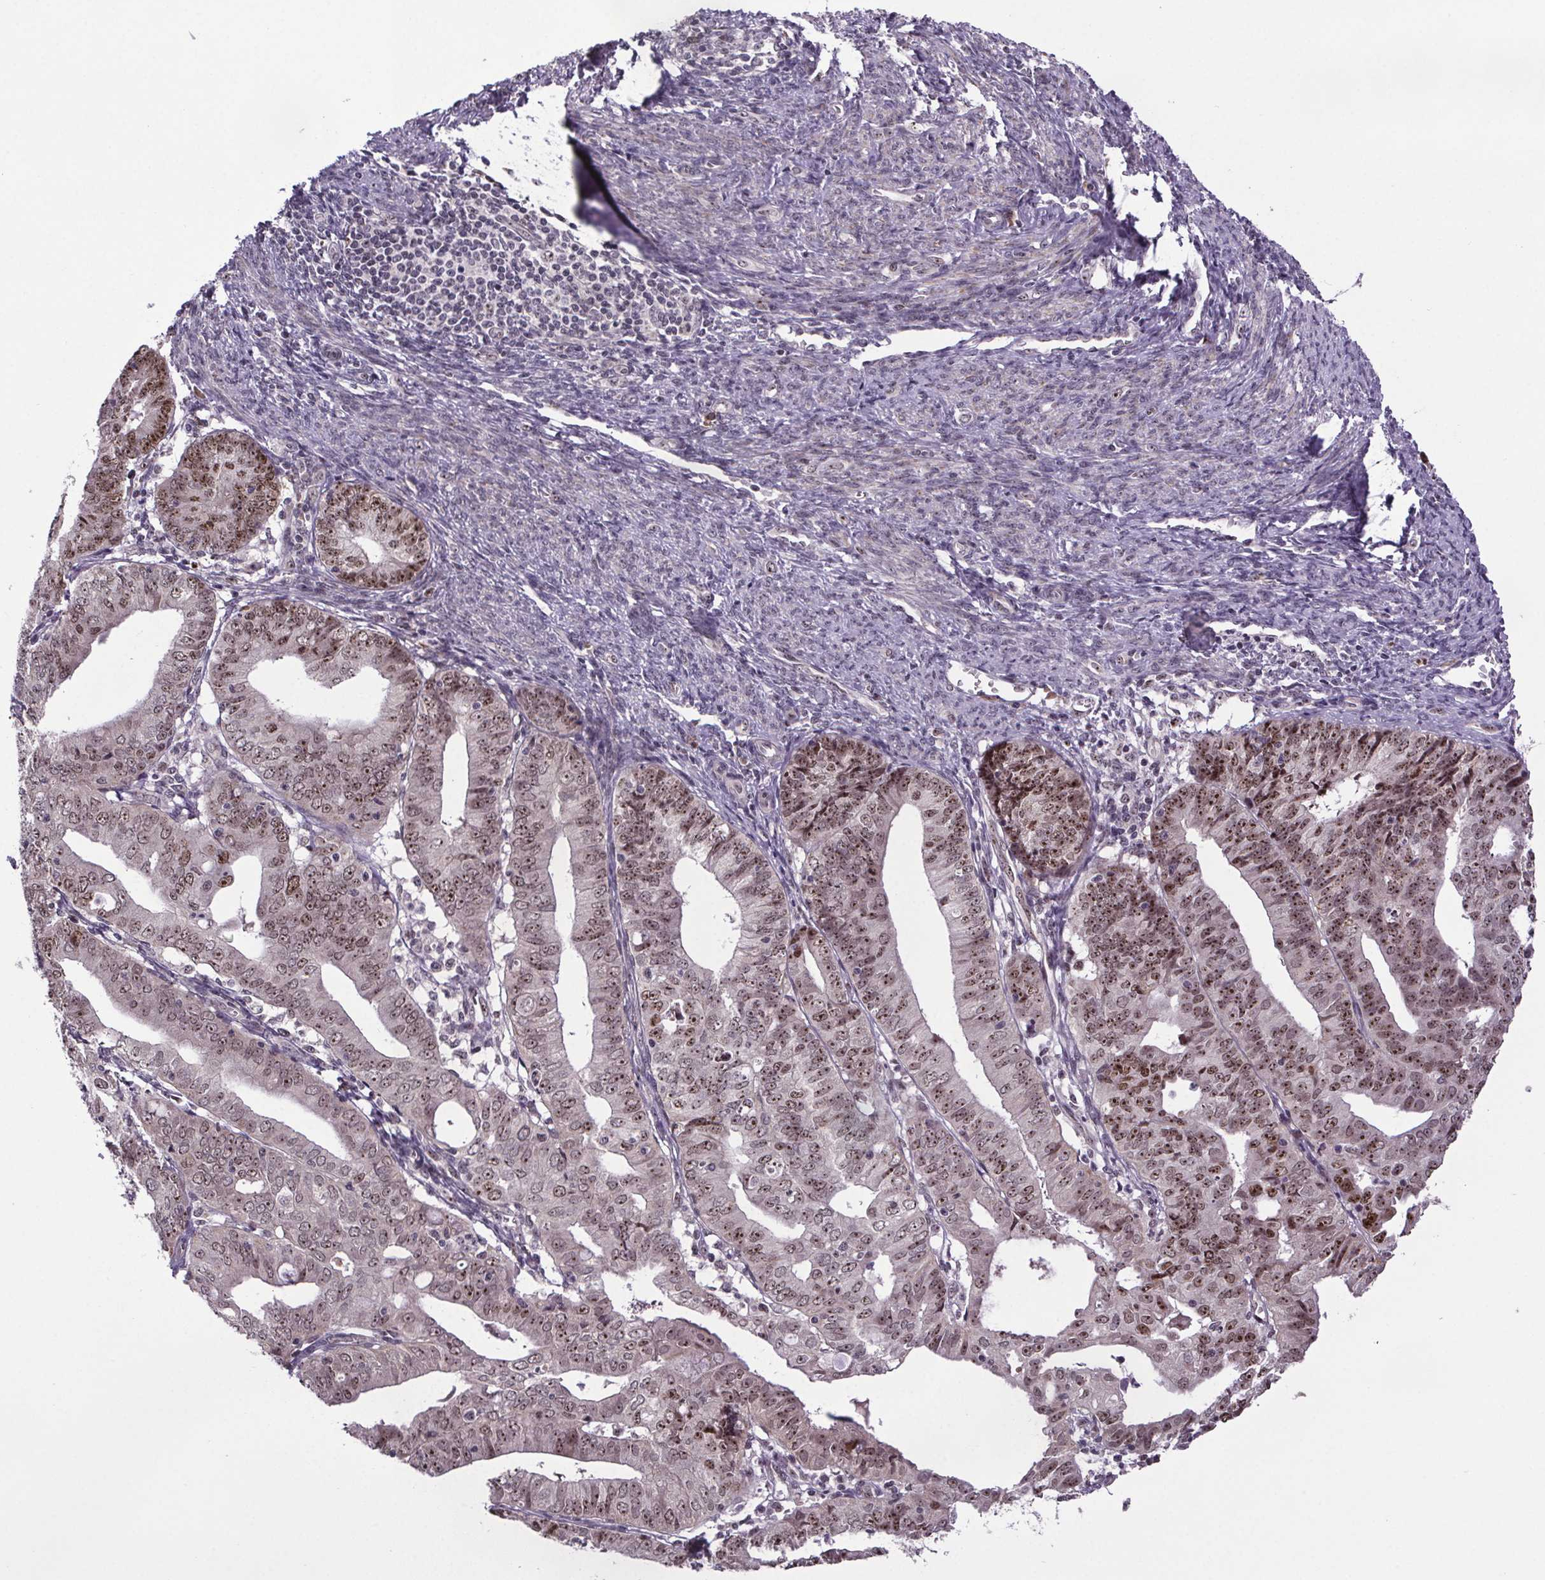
{"staining": {"intensity": "moderate", "quantity": ">75%", "location": "nuclear"}, "tissue": "endometrial cancer", "cell_type": "Tumor cells", "image_type": "cancer", "snomed": [{"axis": "morphology", "description": "Adenocarcinoma, NOS"}, {"axis": "topography", "description": "Endometrium"}], "caption": "This photomicrograph shows IHC staining of human adenocarcinoma (endometrial), with medium moderate nuclear staining in approximately >75% of tumor cells.", "gene": "ATMIN", "patient": {"sex": "female", "age": 56}}